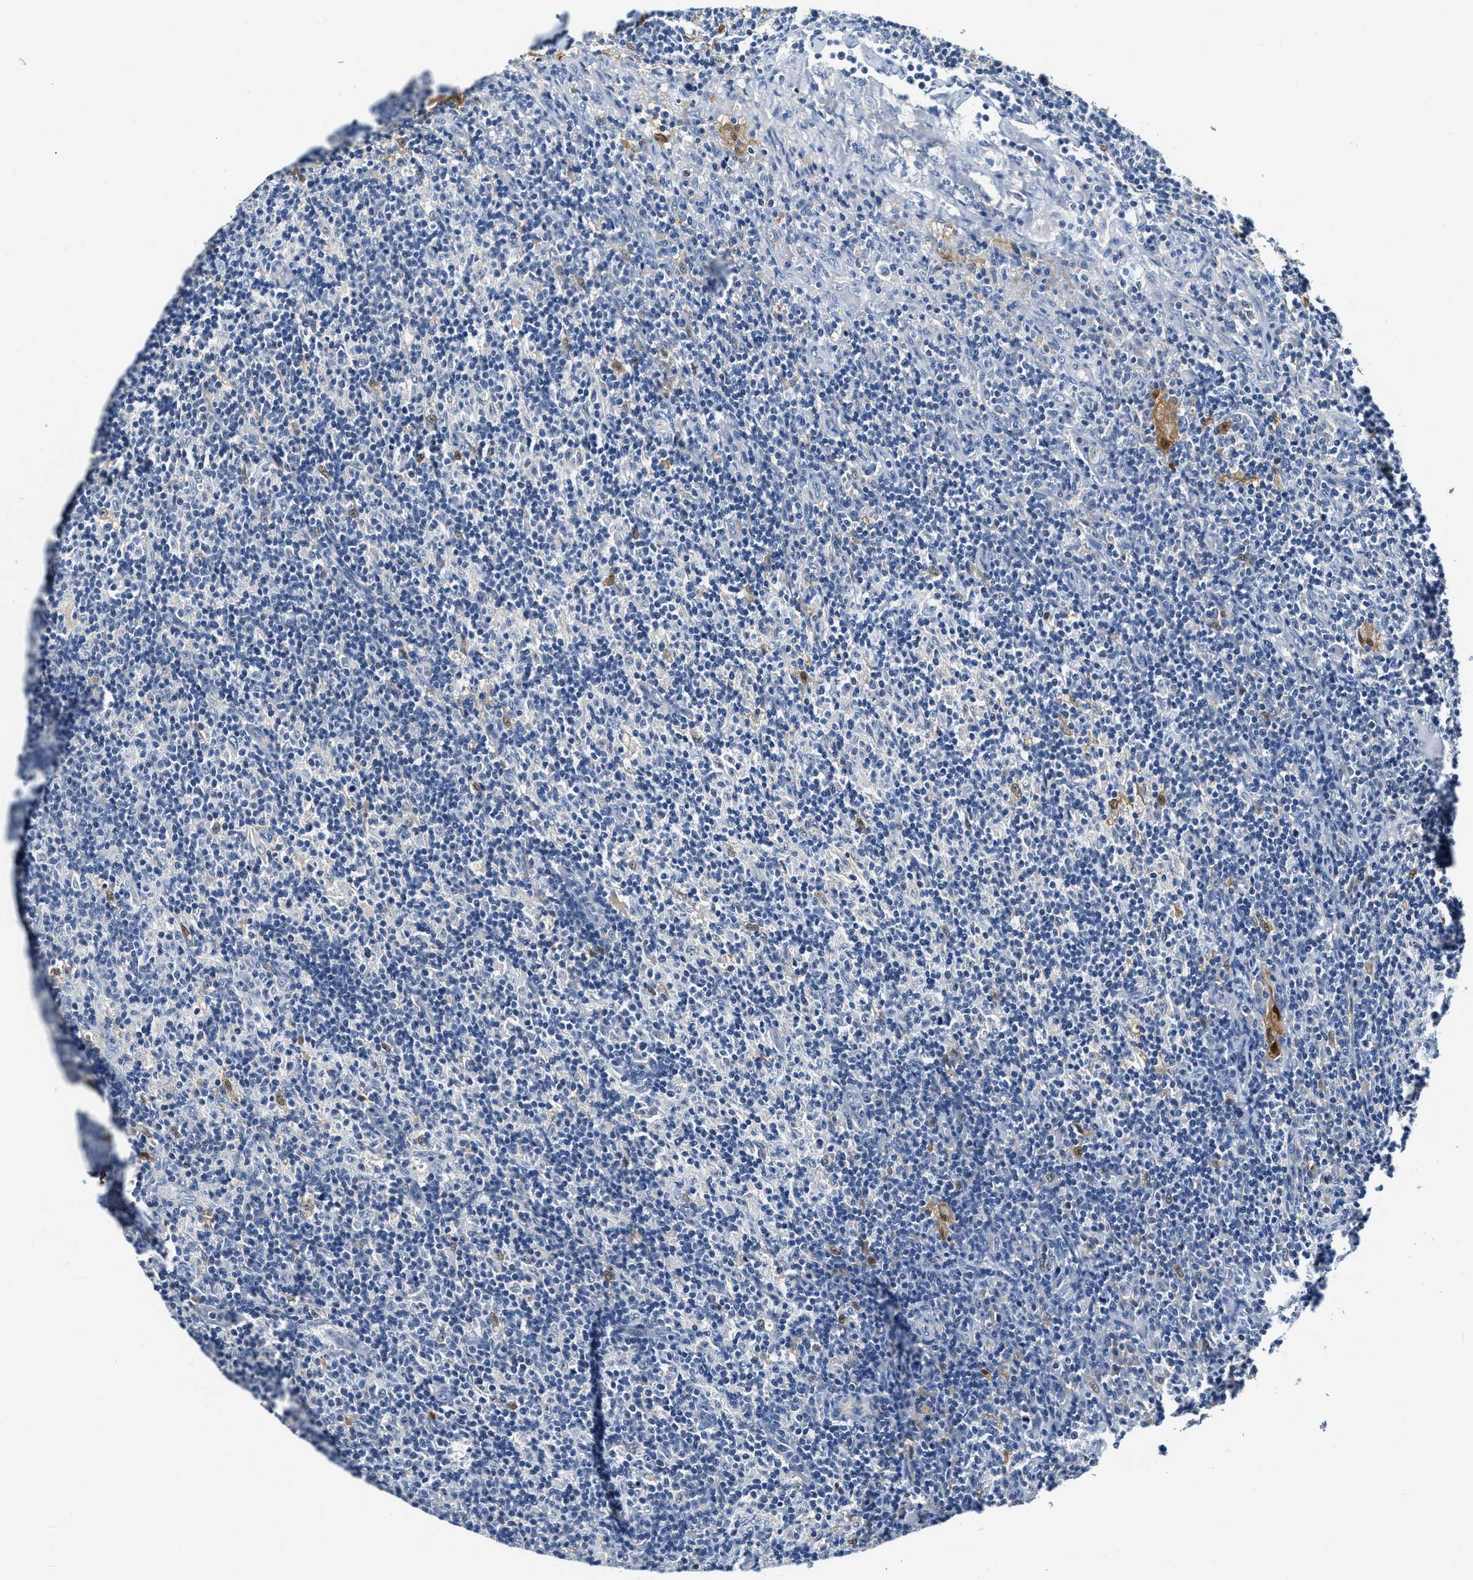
{"staining": {"intensity": "negative", "quantity": "none", "location": "none"}, "tissue": "lymph node", "cell_type": "Germinal center cells", "image_type": "normal", "snomed": [{"axis": "morphology", "description": "Normal tissue, NOS"}, {"axis": "morphology", "description": "Inflammation, NOS"}, {"axis": "topography", "description": "Lymph node"}], "caption": "There is no significant positivity in germinal center cells of lymph node. (DAB immunohistochemistry with hematoxylin counter stain).", "gene": "EIF2AK2", "patient": {"sex": "male", "age": 55}}